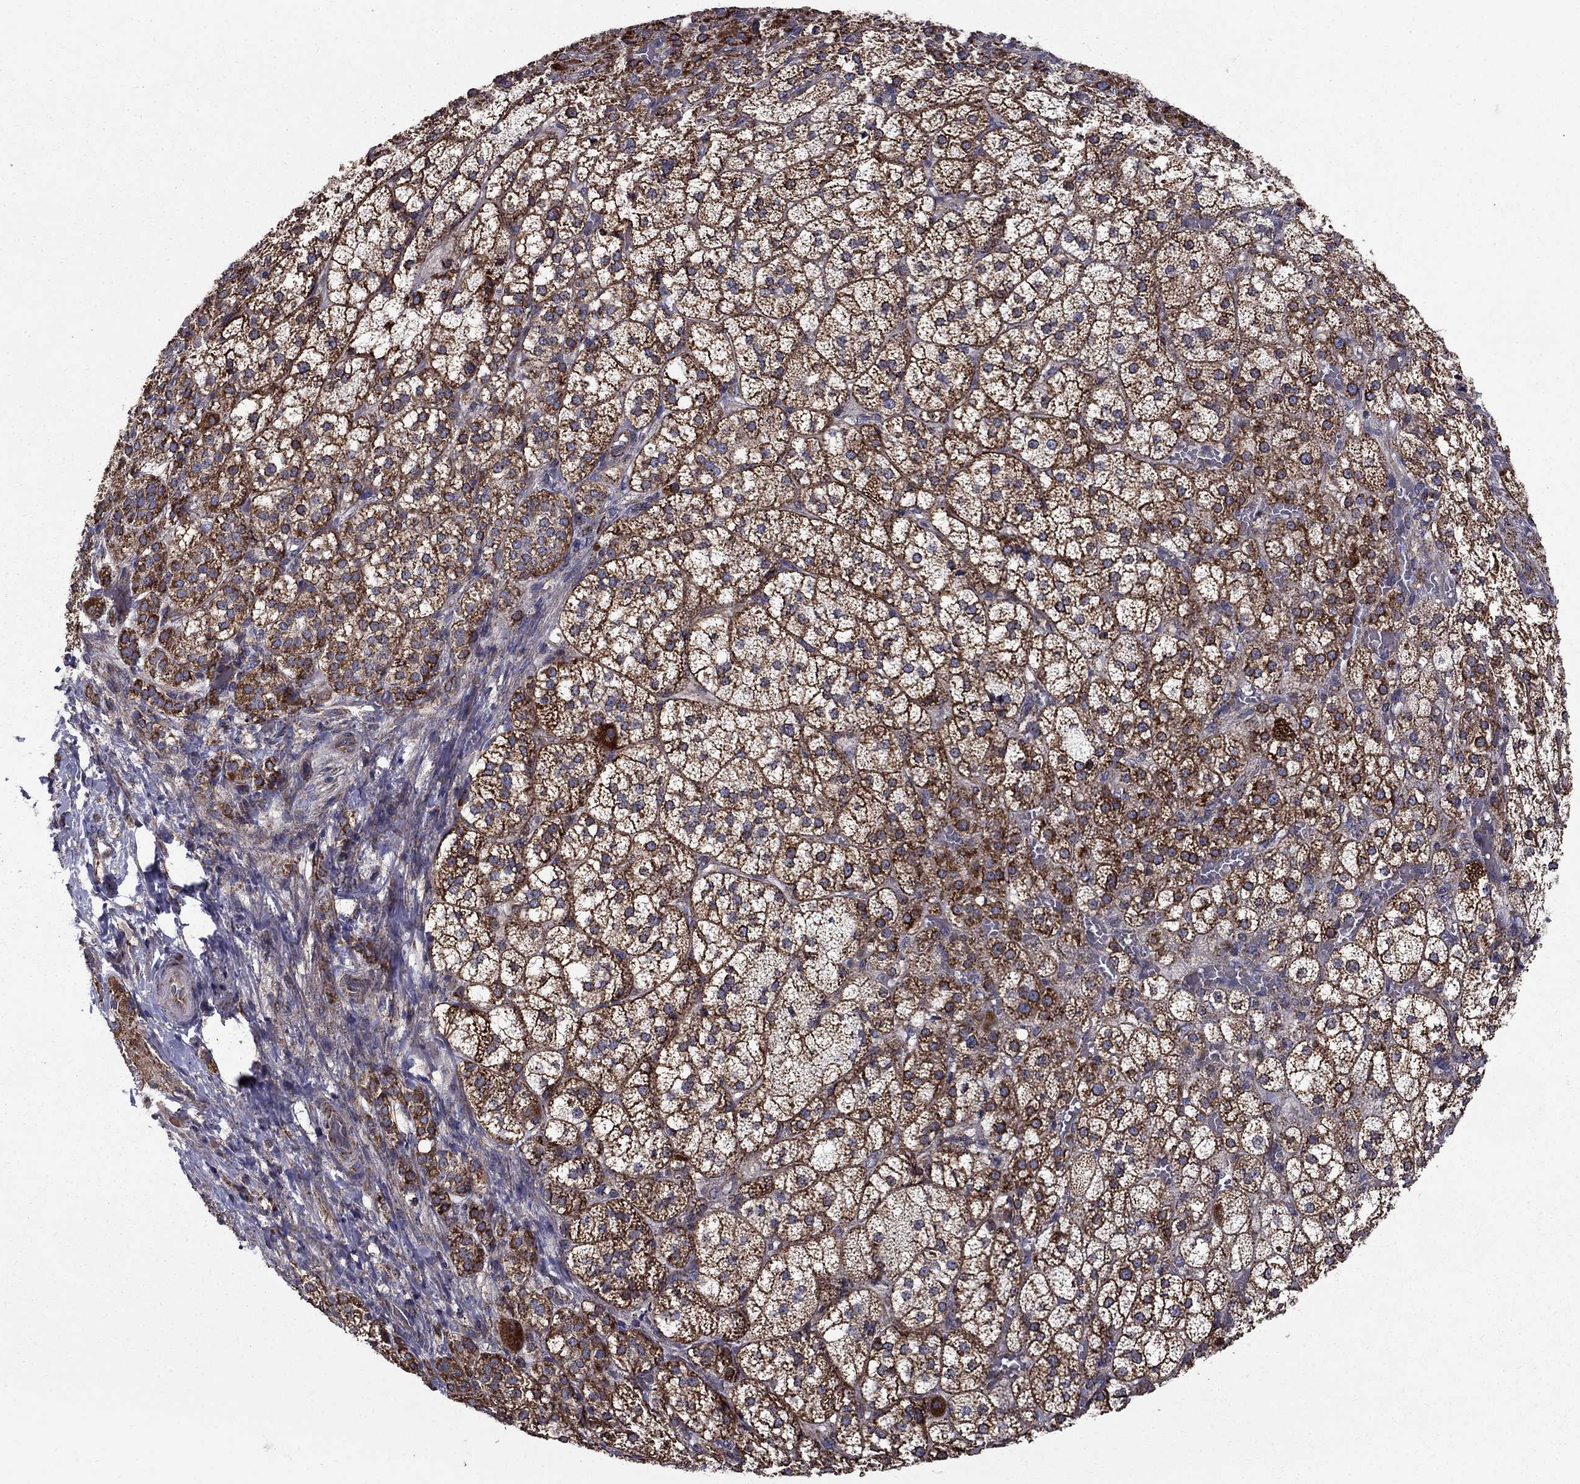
{"staining": {"intensity": "strong", "quantity": "25%-75%", "location": "cytoplasmic/membranous"}, "tissue": "adrenal gland", "cell_type": "Glandular cells", "image_type": "normal", "snomed": [{"axis": "morphology", "description": "Normal tissue, NOS"}, {"axis": "topography", "description": "Adrenal gland"}], "caption": "This photomicrograph shows immunohistochemistry staining of normal adrenal gland, with high strong cytoplasmic/membranous positivity in about 25%-75% of glandular cells.", "gene": "NDUFS8", "patient": {"sex": "female", "age": 60}}